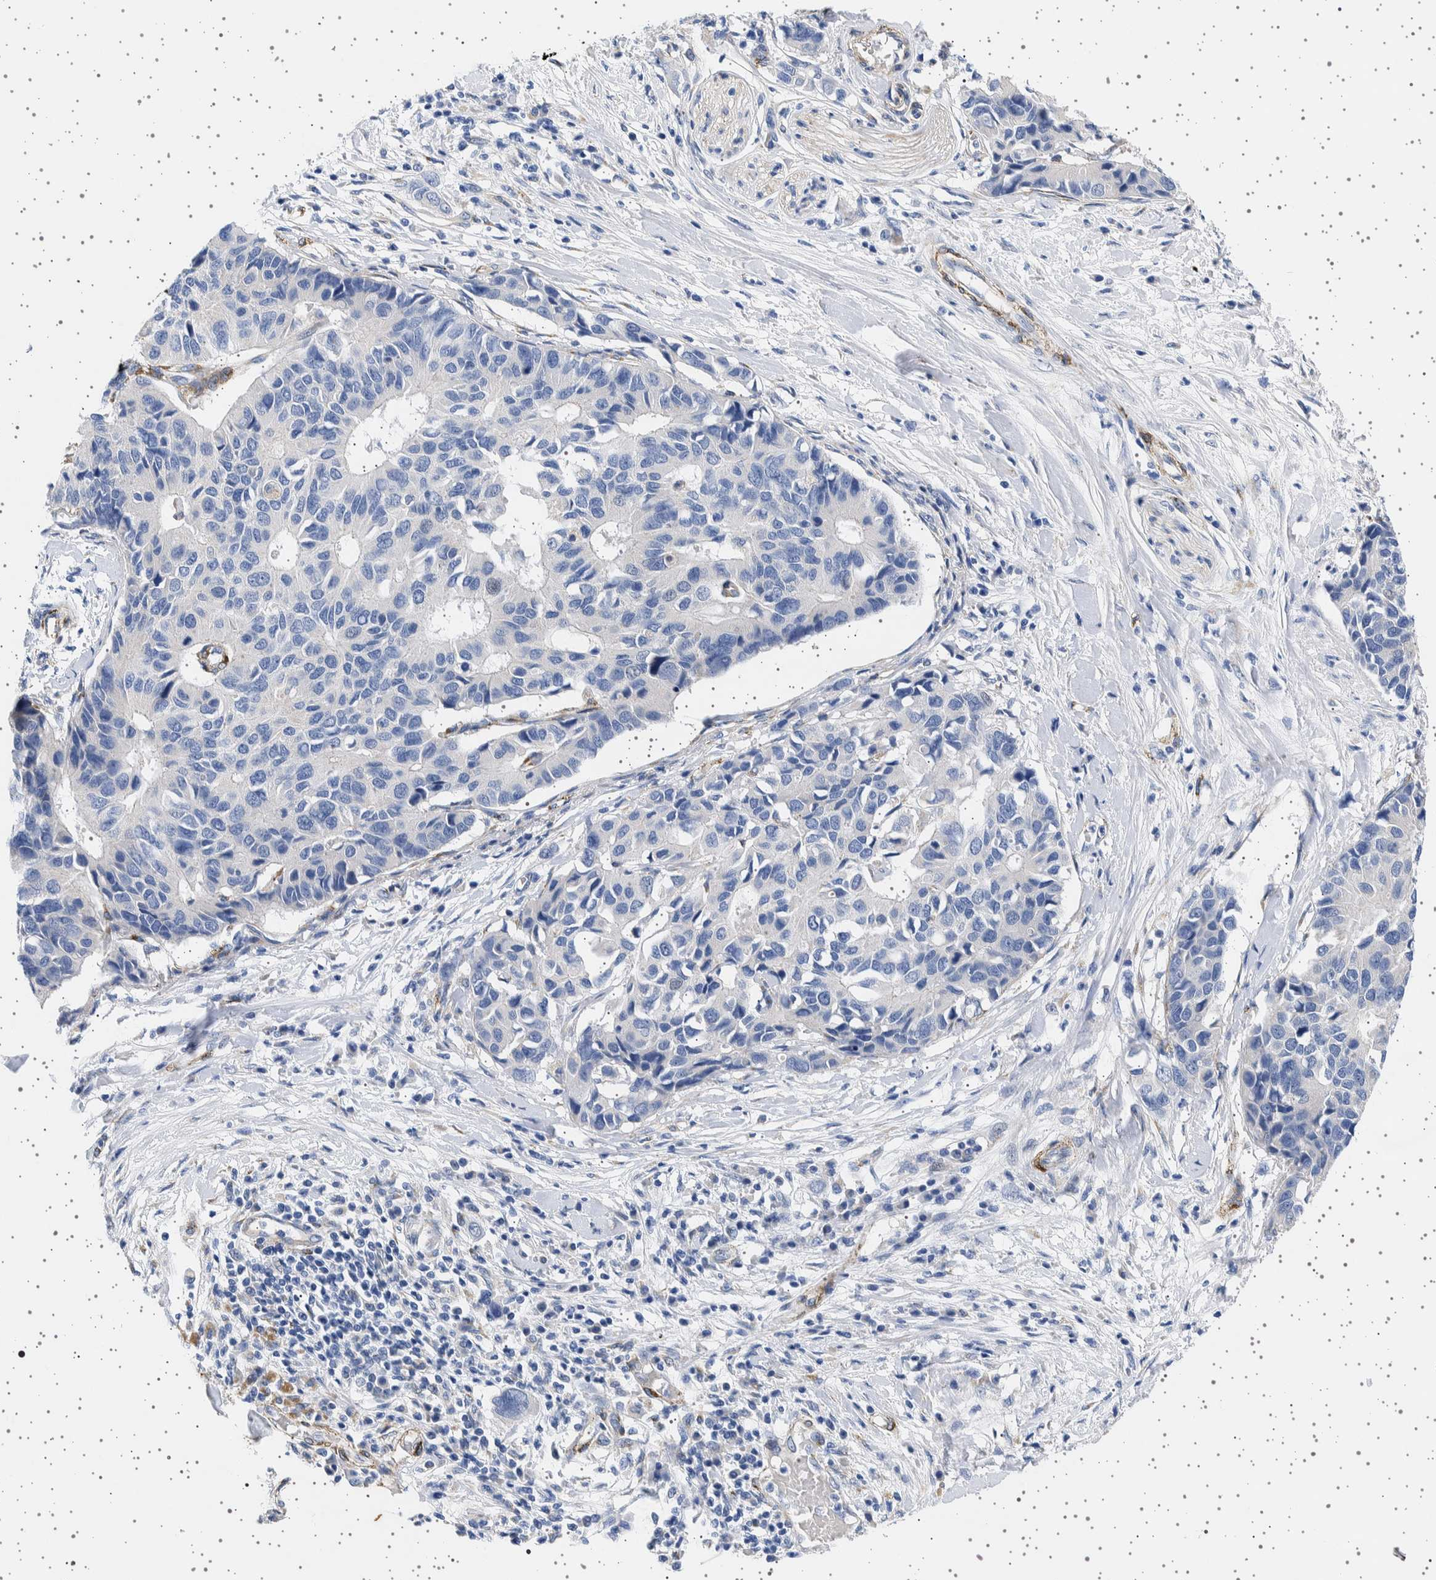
{"staining": {"intensity": "negative", "quantity": "none", "location": "none"}, "tissue": "pancreatic cancer", "cell_type": "Tumor cells", "image_type": "cancer", "snomed": [{"axis": "morphology", "description": "Adenocarcinoma, NOS"}, {"axis": "topography", "description": "Pancreas"}], "caption": "The photomicrograph exhibits no significant positivity in tumor cells of pancreatic cancer (adenocarcinoma).", "gene": "SEPTIN4", "patient": {"sex": "female", "age": 56}}